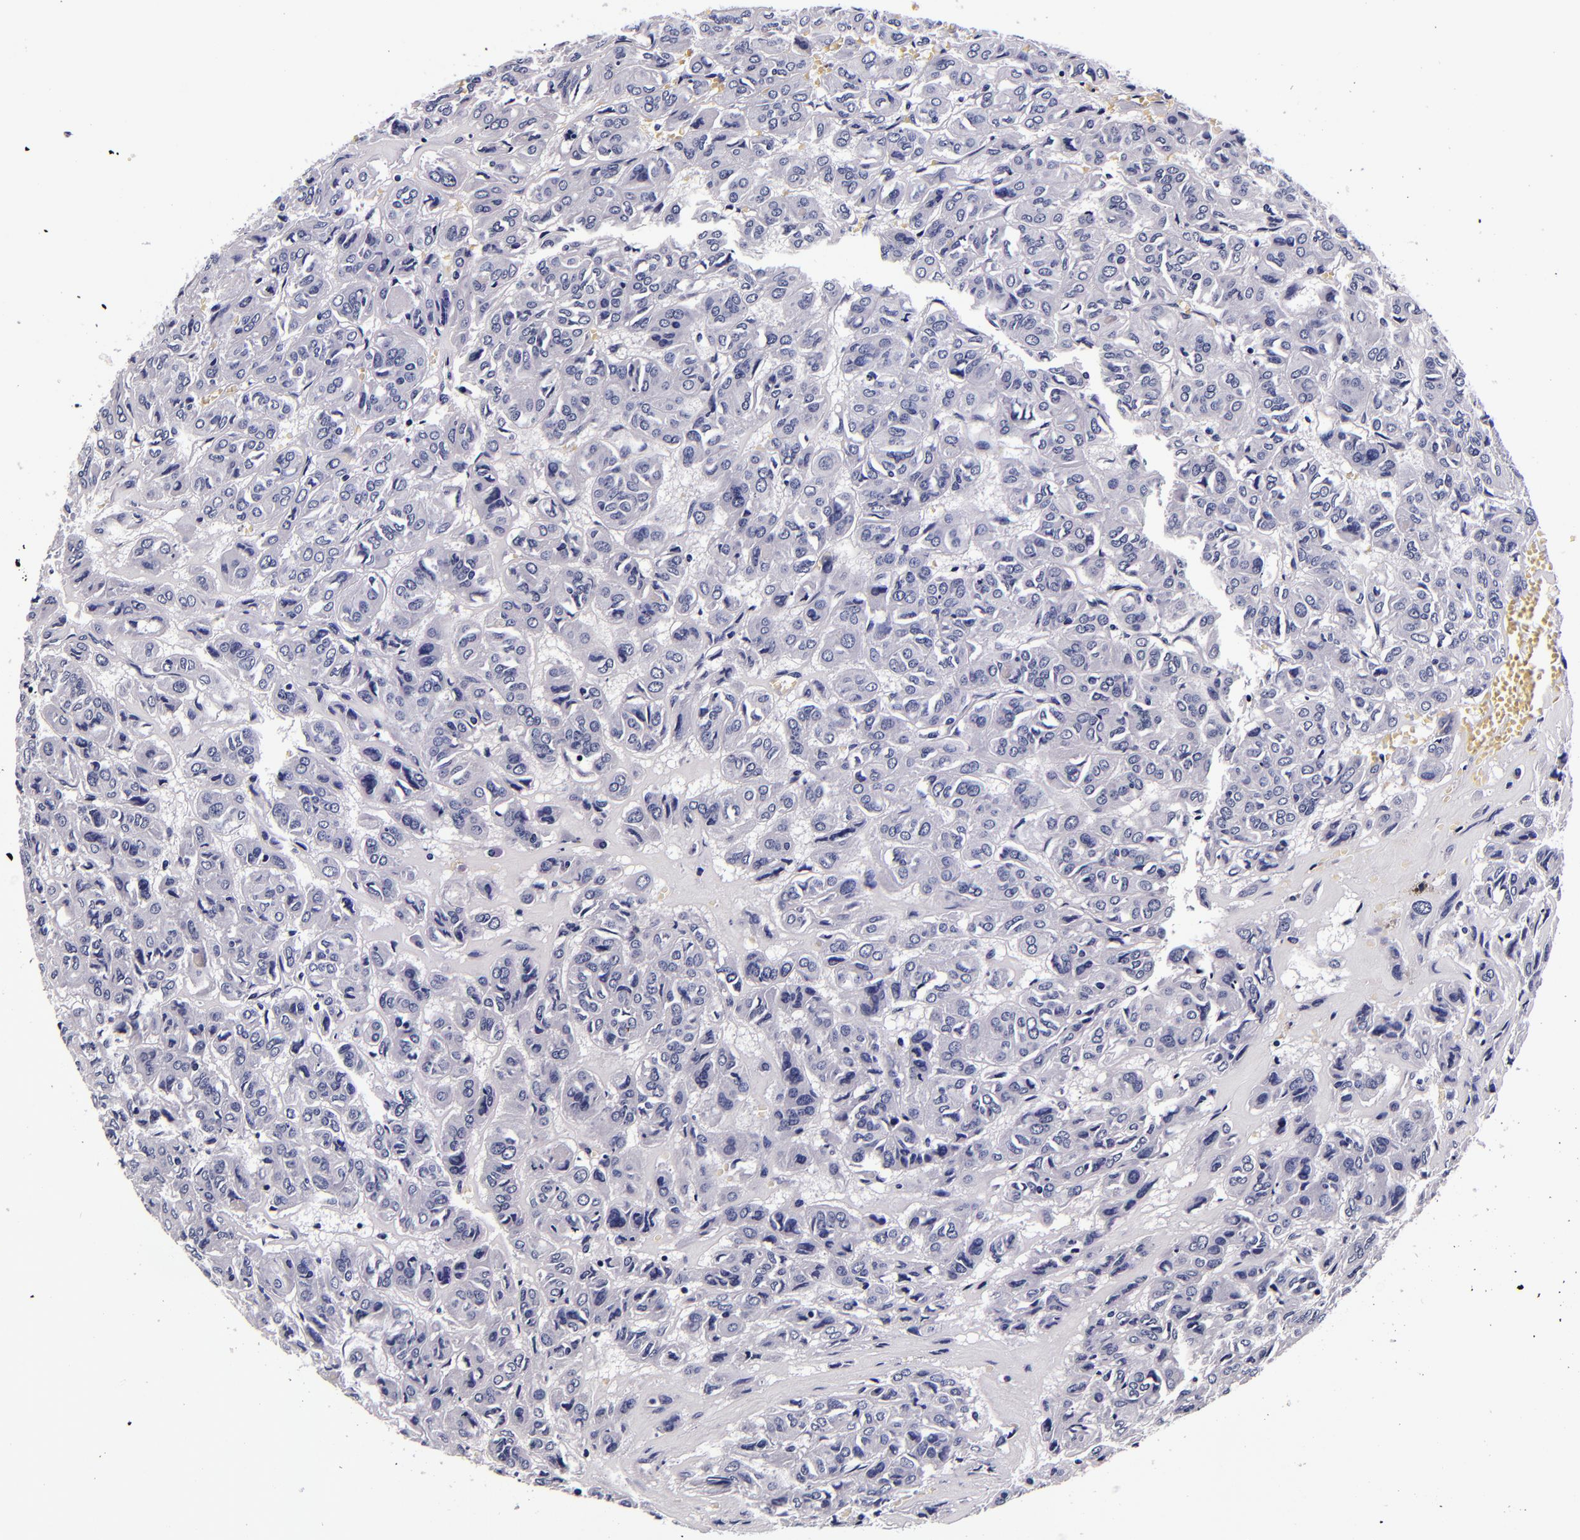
{"staining": {"intensity": "negative", "quantity": "none", "location": "none"}, "tissue": "thyroid cancer", "cell_type": "Tumor cells", "image_type": "cancer", "snomed": [{"axis": "morphology", "description": "Follicular adenoma carcinoma, NOS"}, {"axis": "topography", "description": "Thyroid gland"}], "caption": "Follicular adenoma carcinoma (thyroid) was stained to show a protein in brown. There is no significant expression in tumor cells.", "gene": "FBN1", "patient": {"sex": "female", "age": 71}}